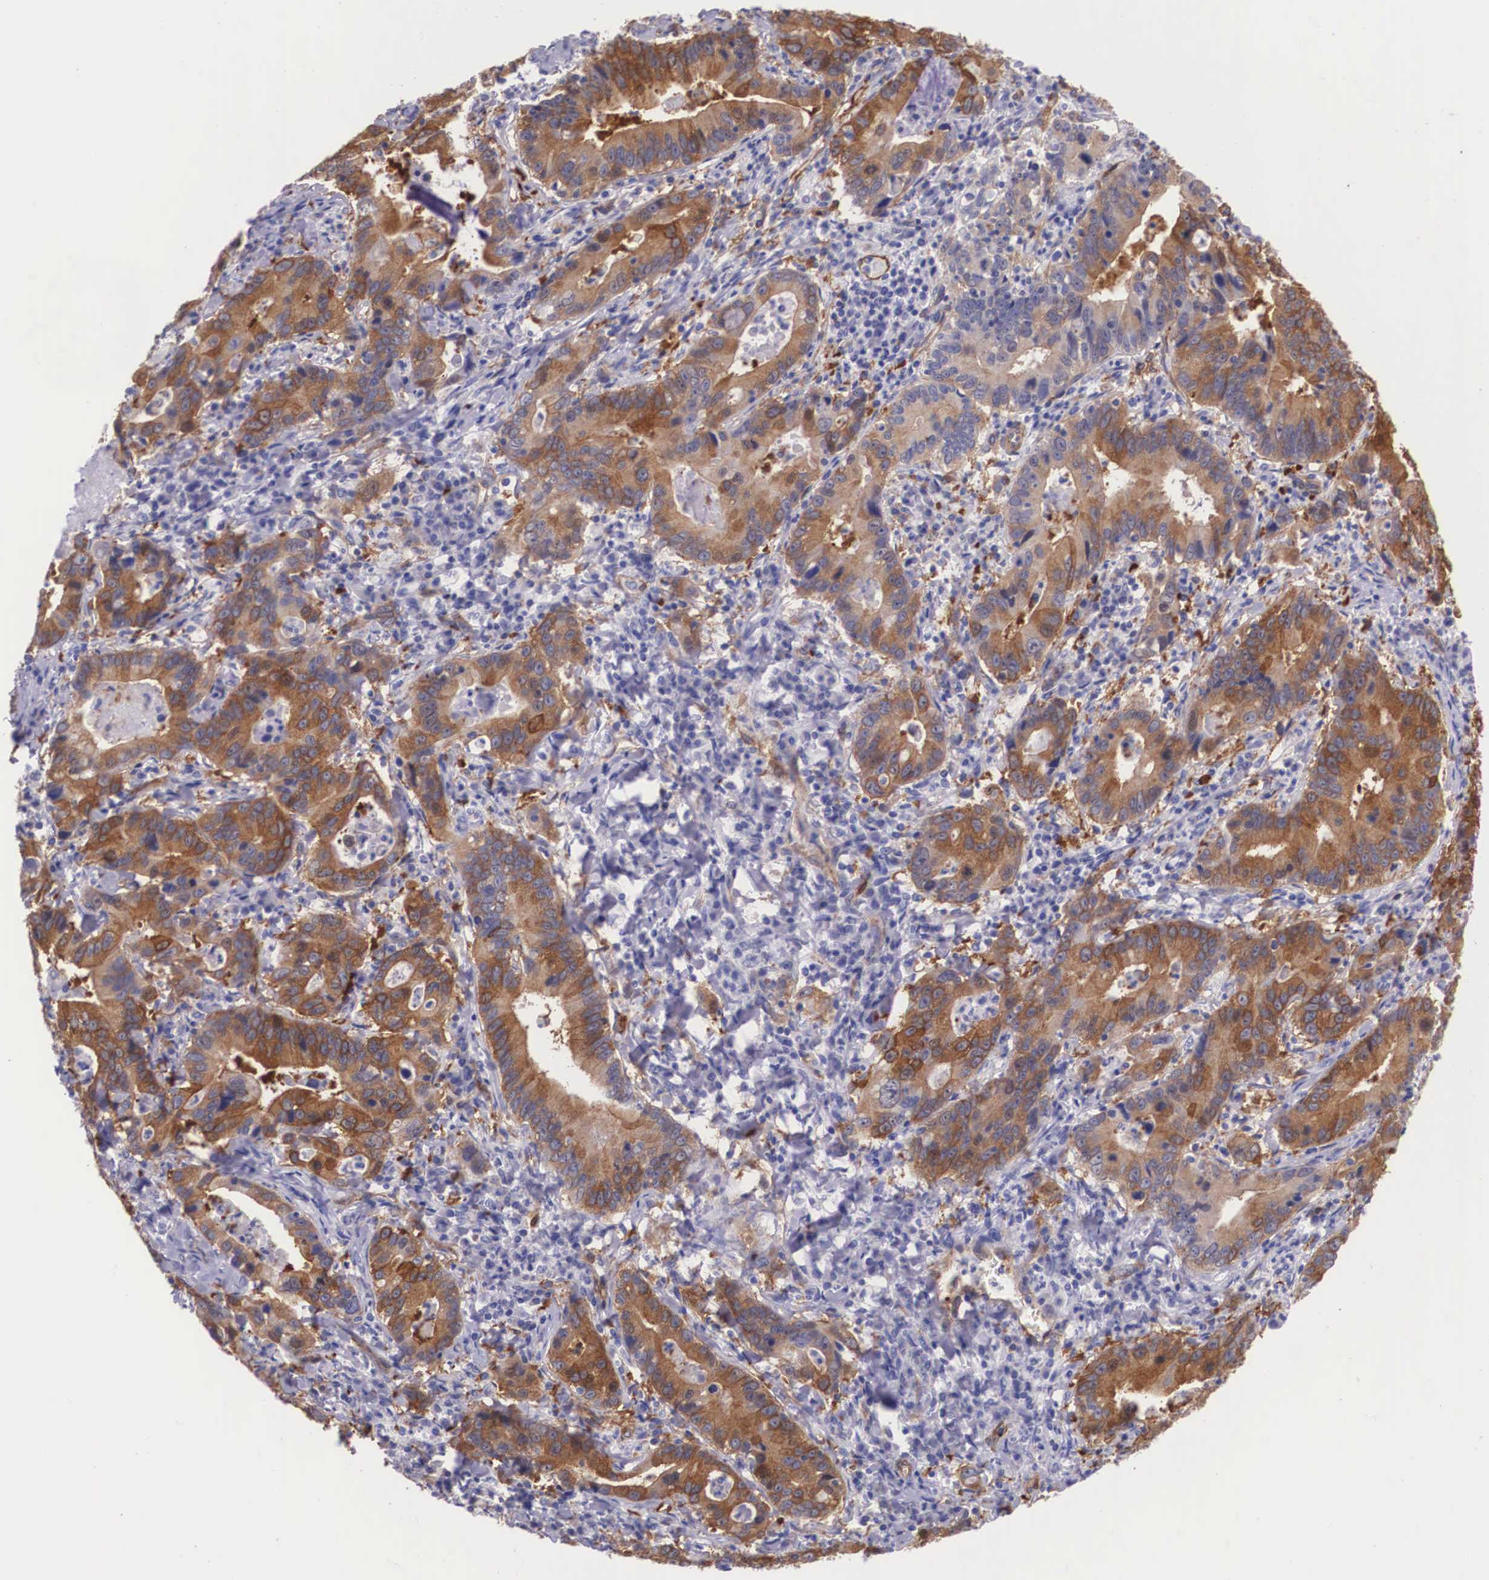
{"staining": {"intensity": "strong", "quantity": ">75%", "location": "cytoplasmic/membranous"}, "tissue": "stomach cancer", "cell_type": "Tumor cells", "image_type": "cancer", "snomed": [{"axis": "morphology", "description": "Adenocarcinoma, NOS"}, {"axis": "topography", "description": "Stomach, upper"}], "caption": "DAB immunohistochemical staining of human stomach cancer exhibits strong cytoplasmic/membranous protein positivity in about >75% of tumor cells.", "gene": "BCAR1", "patient": {"sex": "male", "age": 63}}